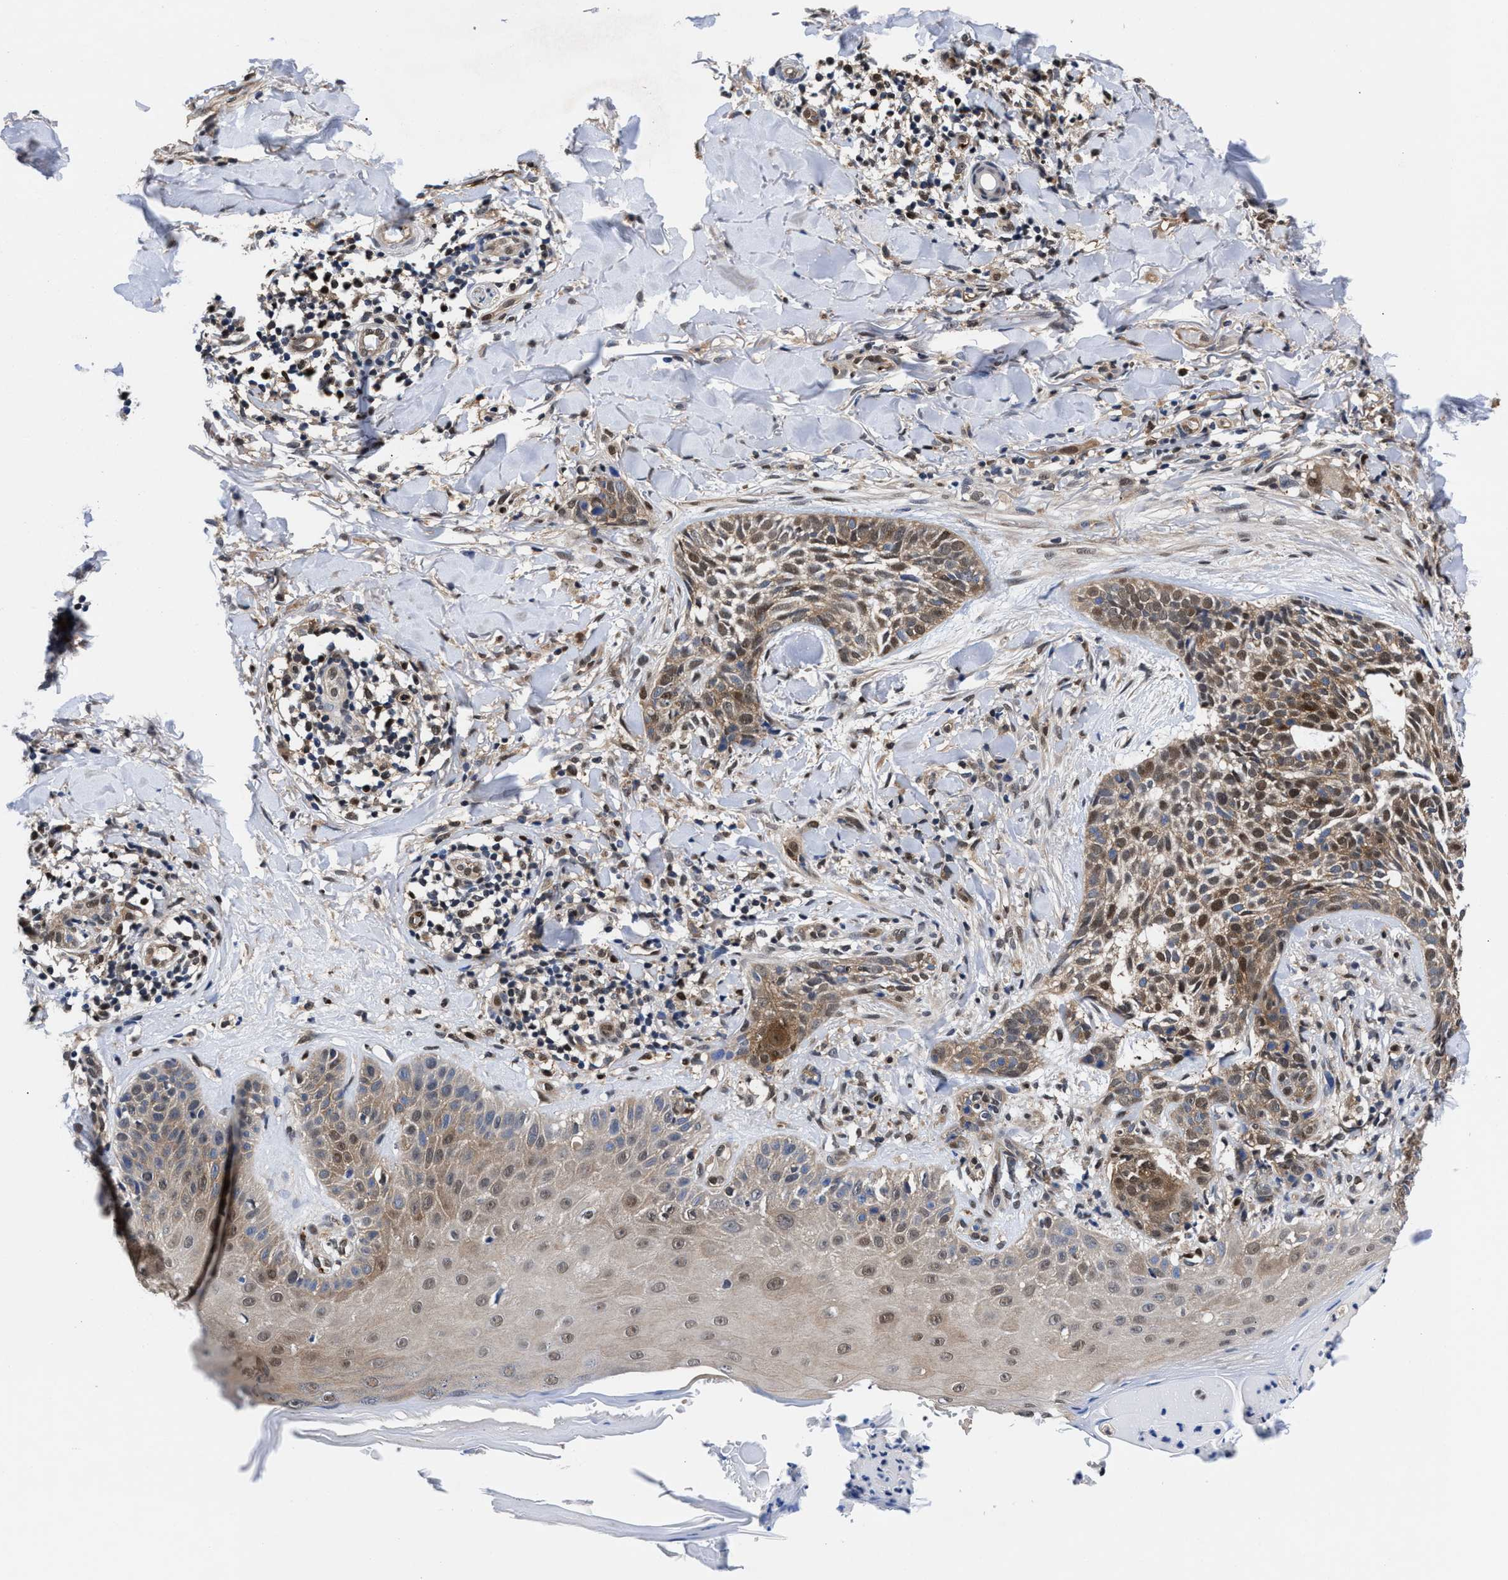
{"staining": {"intensity": "weak", "quantity": ">75%", "location": "cytoplasmic/membranous,nuclear"}, "tissue": "skin cancer", "cell_type": "Tumor cells", "image_type": "cancer", "snomed": [{"axis": "morphology", "description": "Normal tissue, NOS"}, {"axis": "morphology", "description": "Basal cell carcinoma"}, {"axis": "topography", "description": "Skin"}], "caption": "Human skin basal cell carcinoma stained with a brown dye reveals weak cytoplasmic/membranous and nuclear positive staining in approximately >75% of tumor cells.", "gene": "ACLY", "patient": {"sex": "male", "age": 67}}